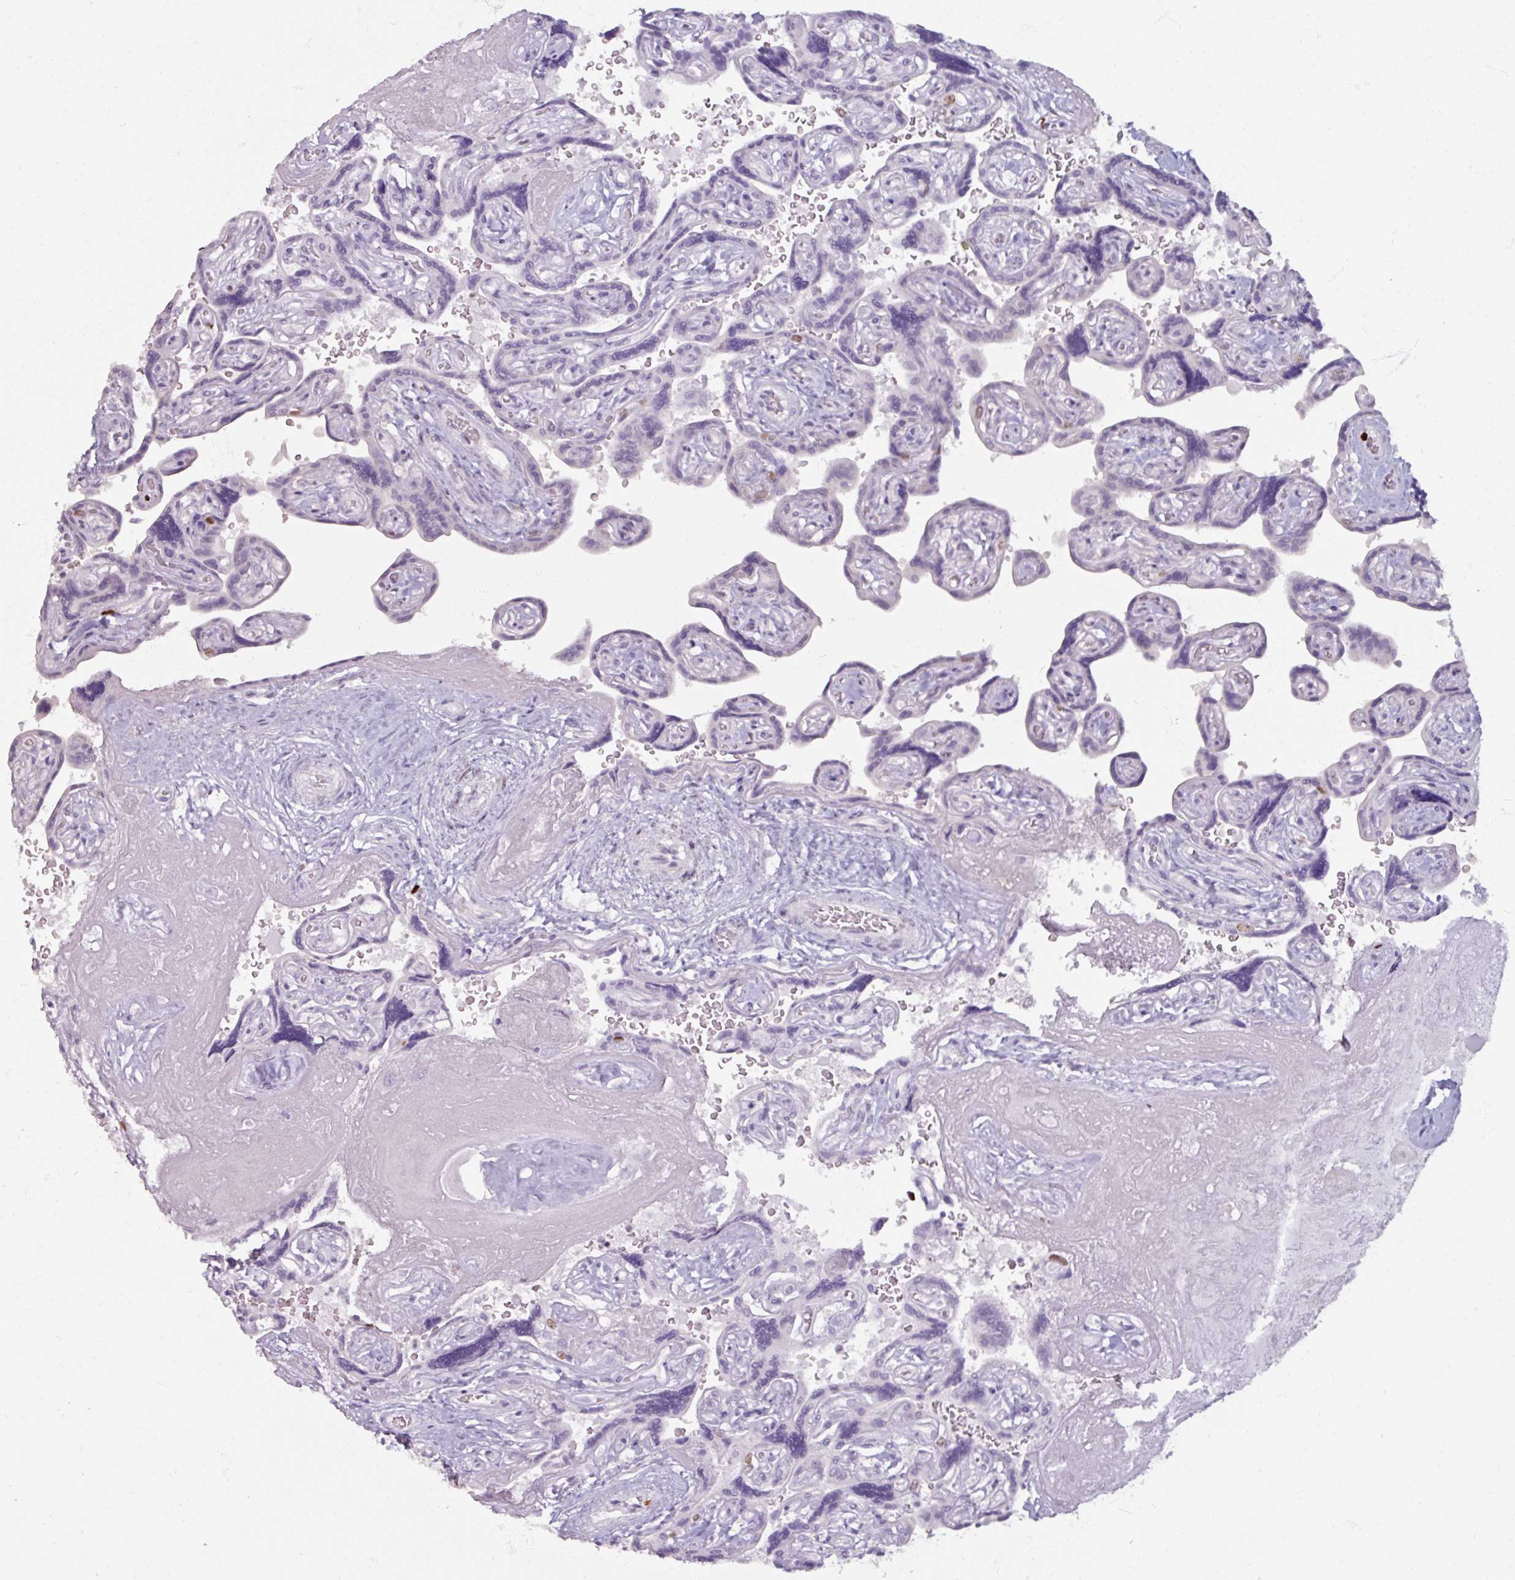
{"staining": {"intensity": "moderate", "quantity": "<25%", "location": "nuclear"}, "tissue": "placenta", "cell_type": "Trophoblastic cells", "image_type": "normal", "snomed": [{"axis": "morphology", "description": "Normal tissue, NOS"}, {"axis": "topography", "description": "Placenta"}], "caption": "DAB (3,3'-diaminobenzidine) immunohistochemical staining of unremarkable human placenta demonstrates moderate nuclear protein positivity in approximately <25% of trophoblastic cells.", "gene": "ATAD2", "patient": {"sex": "female", "age": 32}}